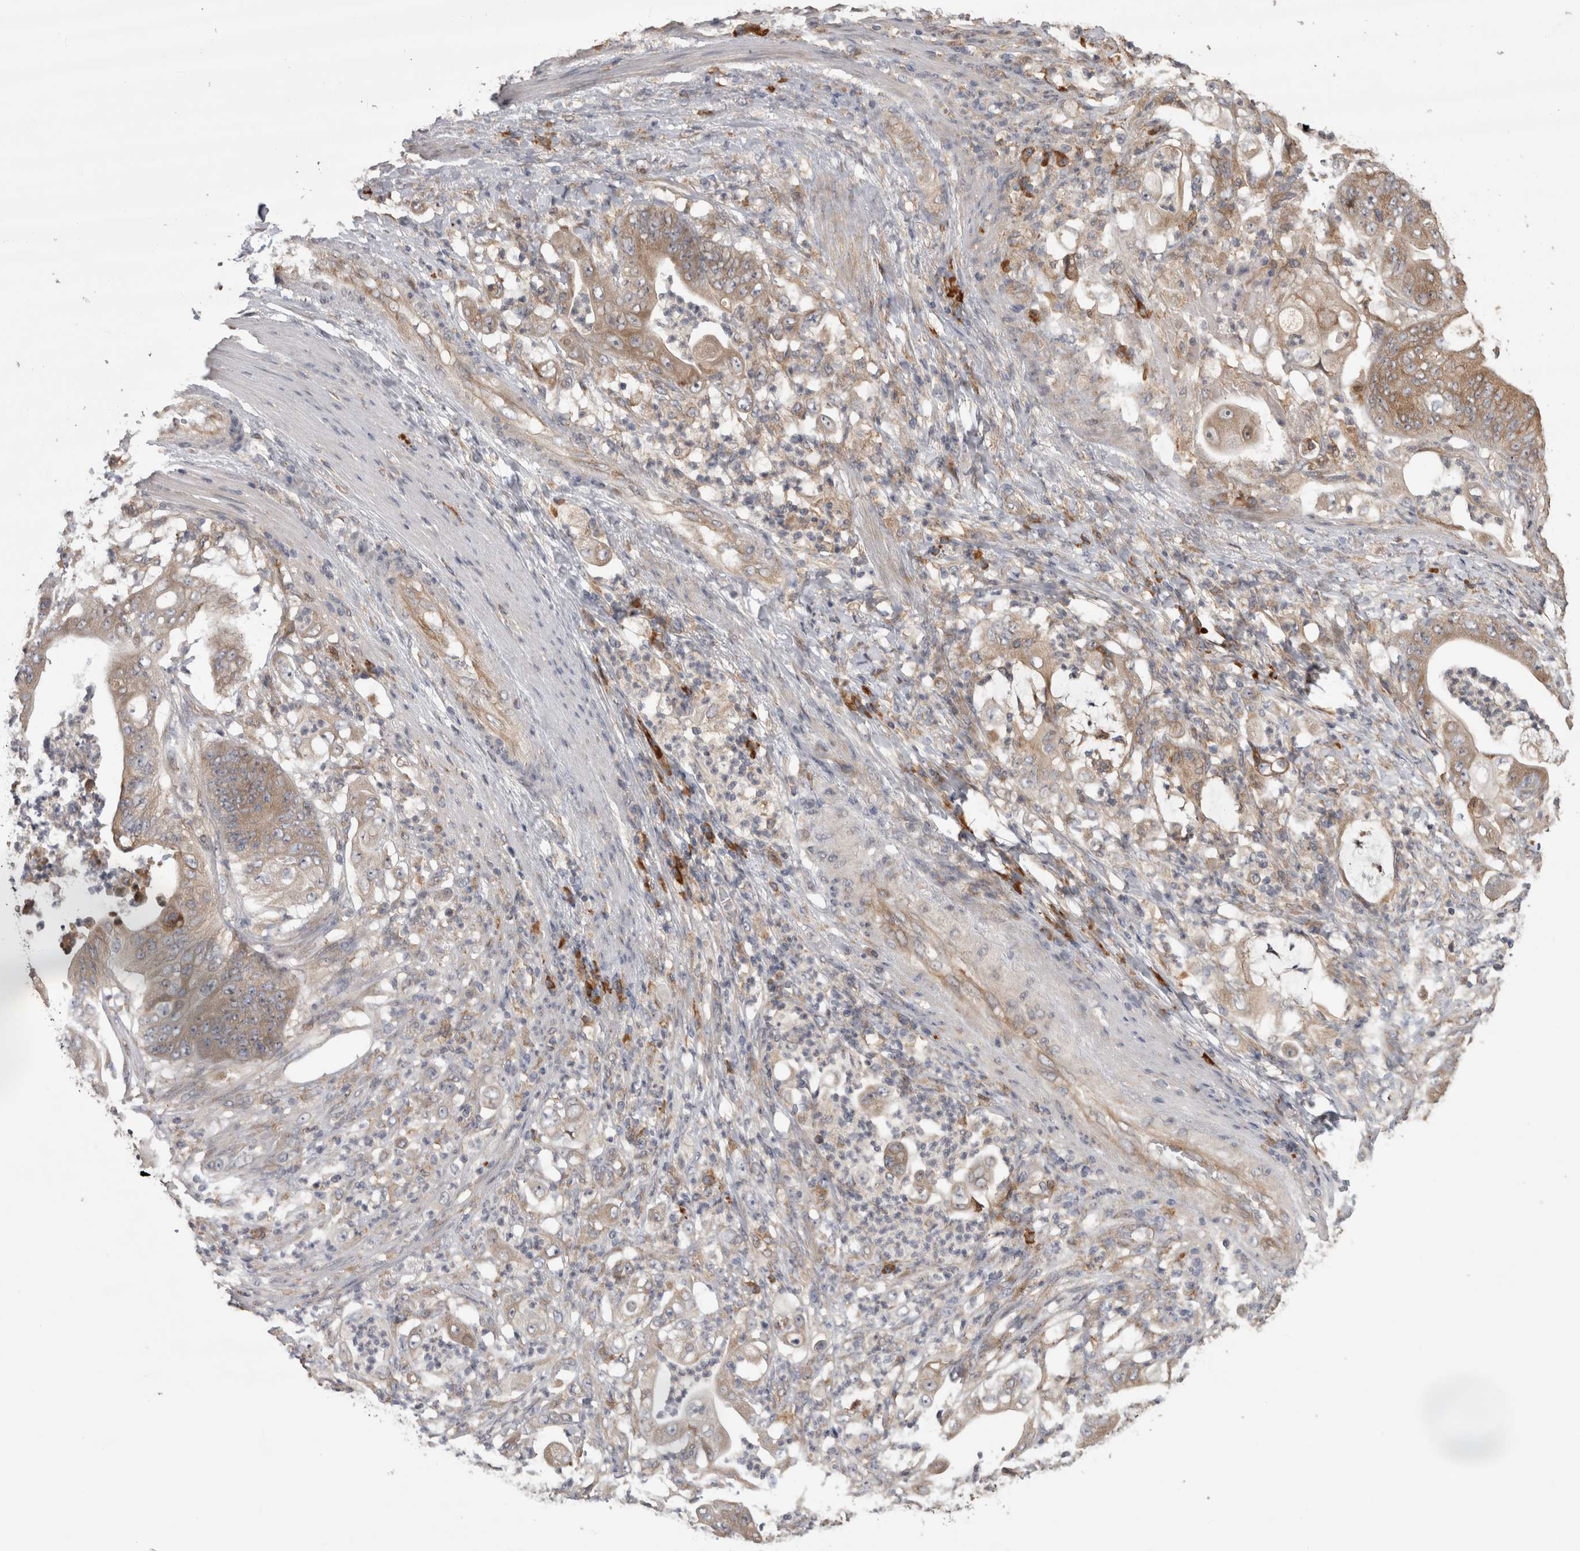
{"staining": {"intensity": "moderate", "quantity": ">75%", "location": "cytoplasmic/membranous"}, "tissue": "stomach cancer", "cell_type": "Tumor cells", "image_type": "cancer", "snomed": [{"axis": "morphology", "description": "Adenocarcinoma, NOS"}, {"axis": "topography", "description": "Stomach"}], "caption": "DAB (3,3'-diaminobenzidine) immunohistochemical staining of human stomach cancer (adenocarcinoma) displays moderate cytoplasmic/membranous protein positivity in about >75% of tumor cells.", "gene": "TBCE", "patient": {"sex": "female", "age": 73}}